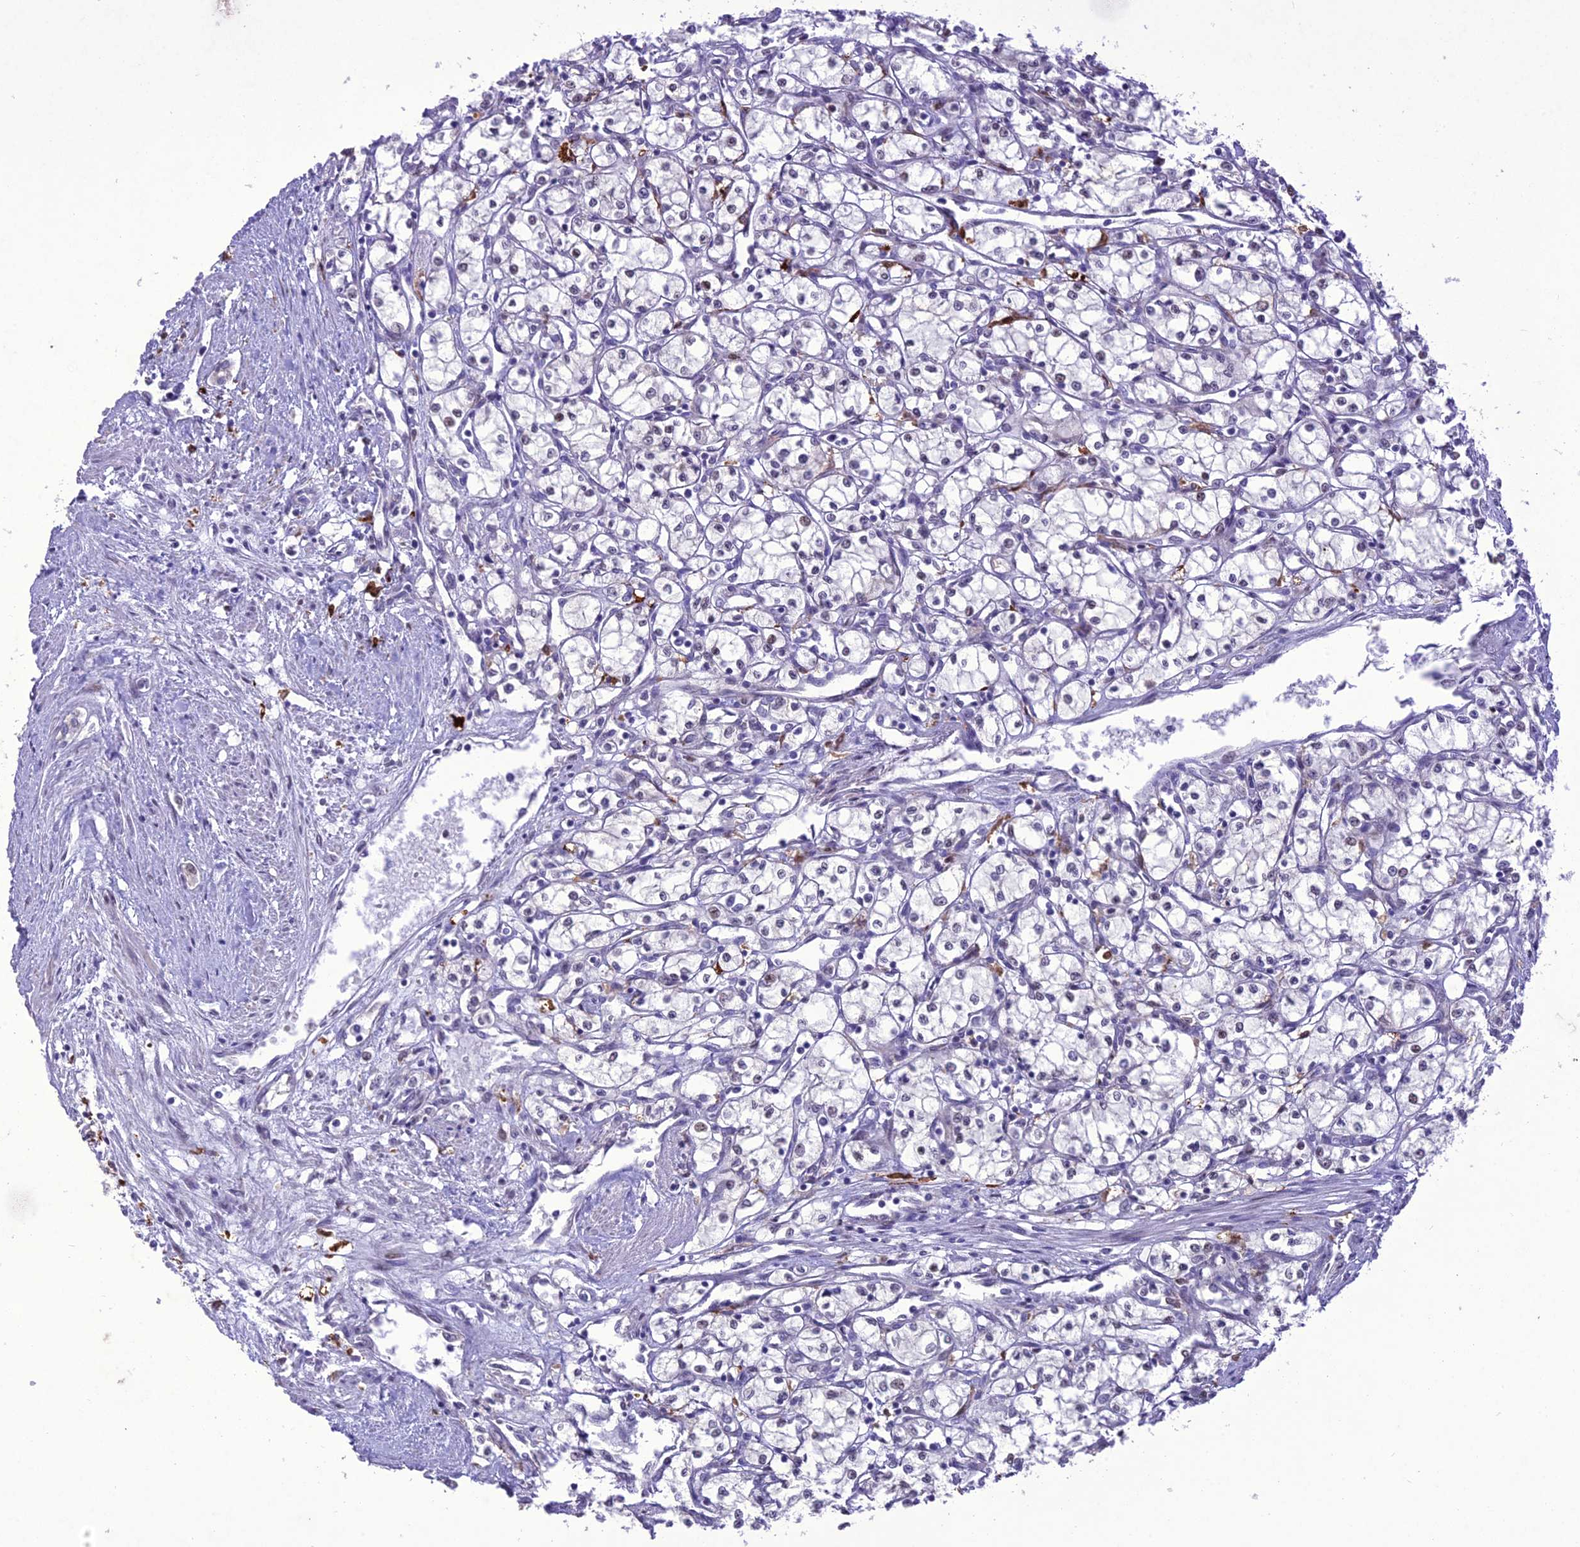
{"staining": {"intensity": "negative", "quantity": "none", "location": "none"}, "tissue": "renal cancer", "cell_type": "Tumor cells", "image_type": "cancer", "snomed": [{"axis": "morphology", "description": "Adenocarcinoma, NOS"}, {"axis": "topography", "description": "Kidney"}], "caption": "Immunohistochemical staining of renal cancer (adenocarcinoma) demonstrates no significant staining in tumor cells.", "gene": "ANKRD52", "patient": {"sex": "male", "age": 59}}